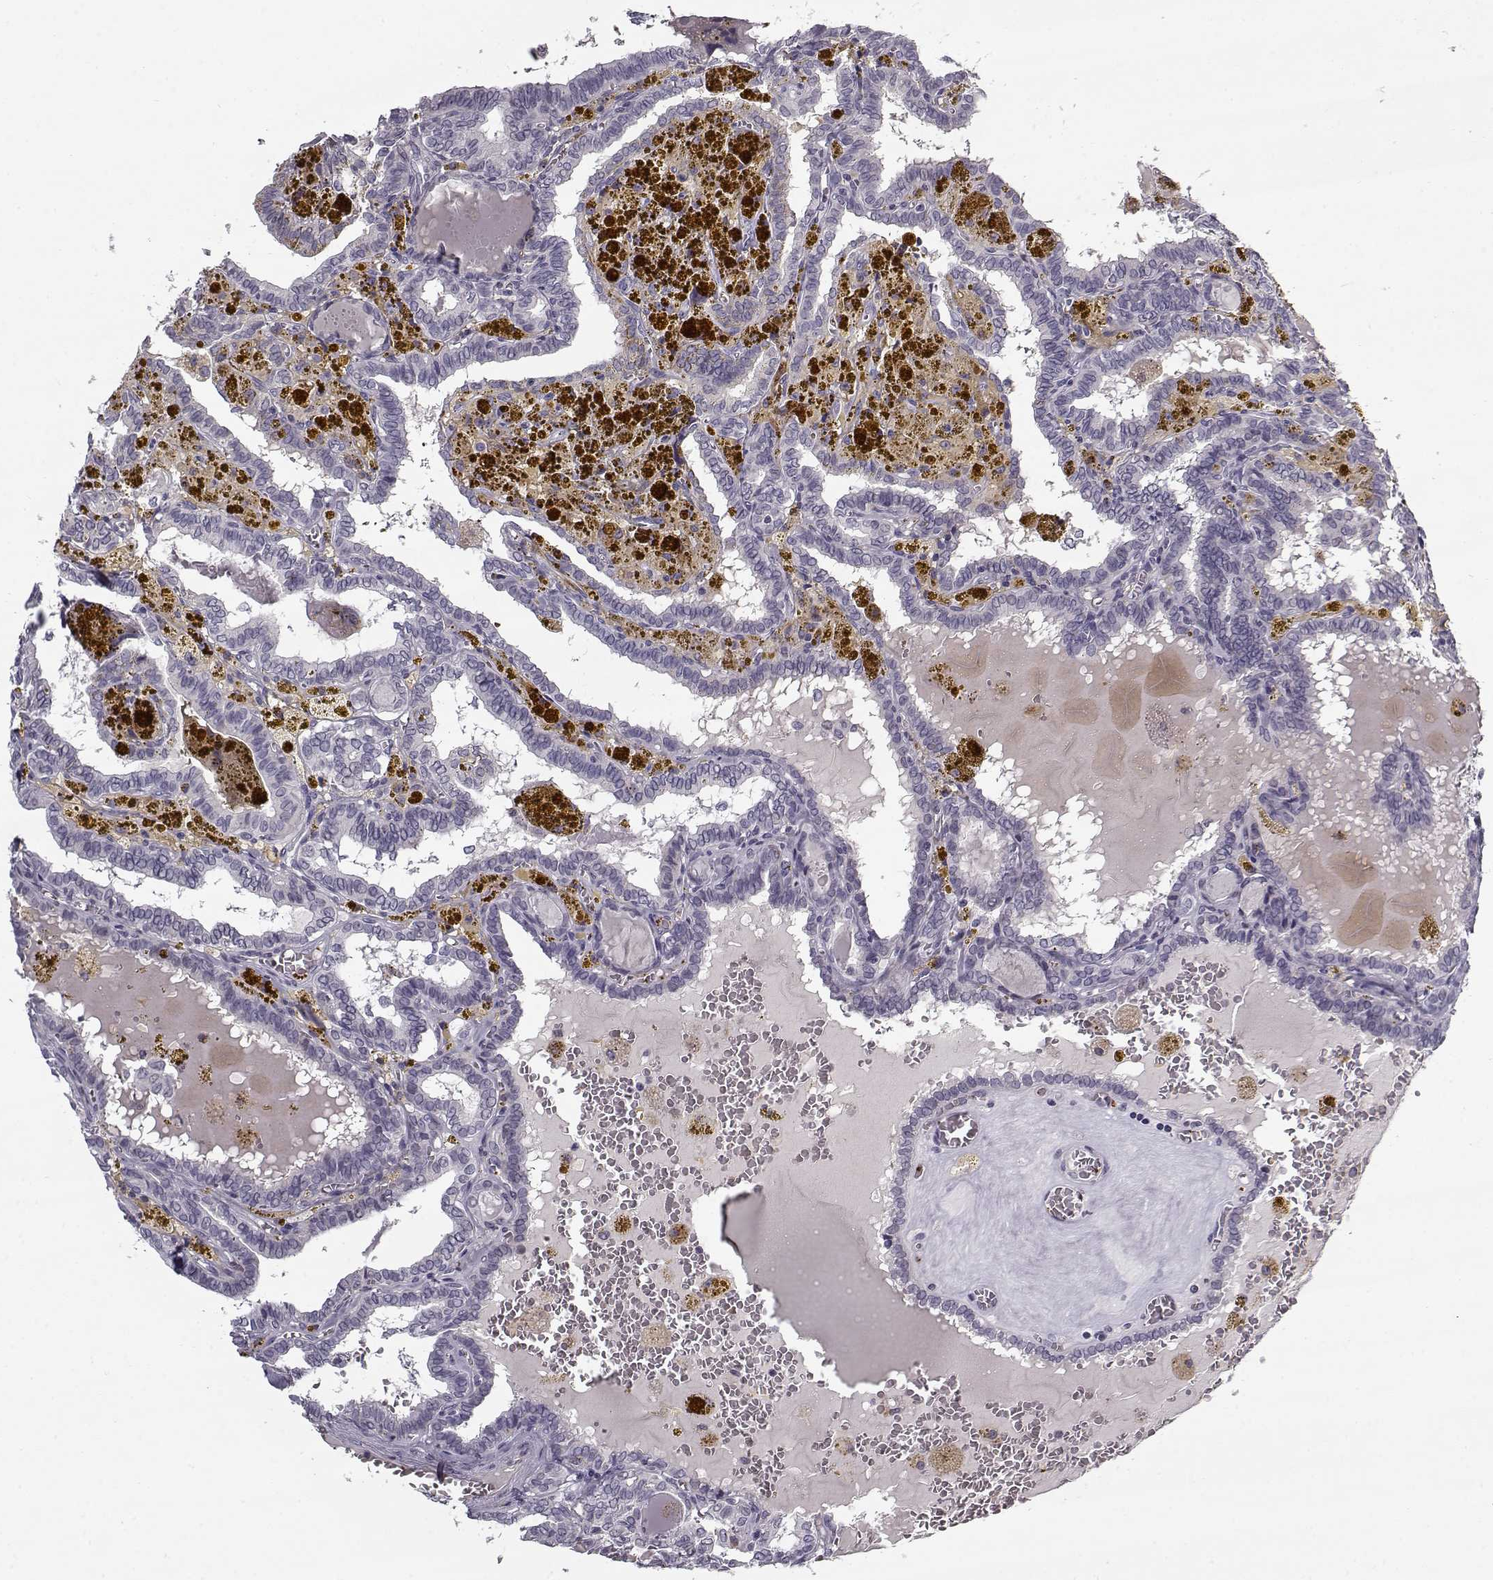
{"staining": {"intensity": "negative", "quantity": "none", "location": "none"}, "tissue": "thyroid cancer", "cell_type": "Tumor cells", "image_type": "cancer", "snomed": [{"axis": "morphology", "description": "Papillary adenocarcinoma, NOS"}, {"axis": "topography", "description": "Thyroid gland"}], "caption": "Immunohistochemistry (IHC) of papillary adenocarcinoma (thyroid) demonstrates no staining in tumor cells.", "gene": "SNCA", "patient": {"sex": "female", "age": 39}}